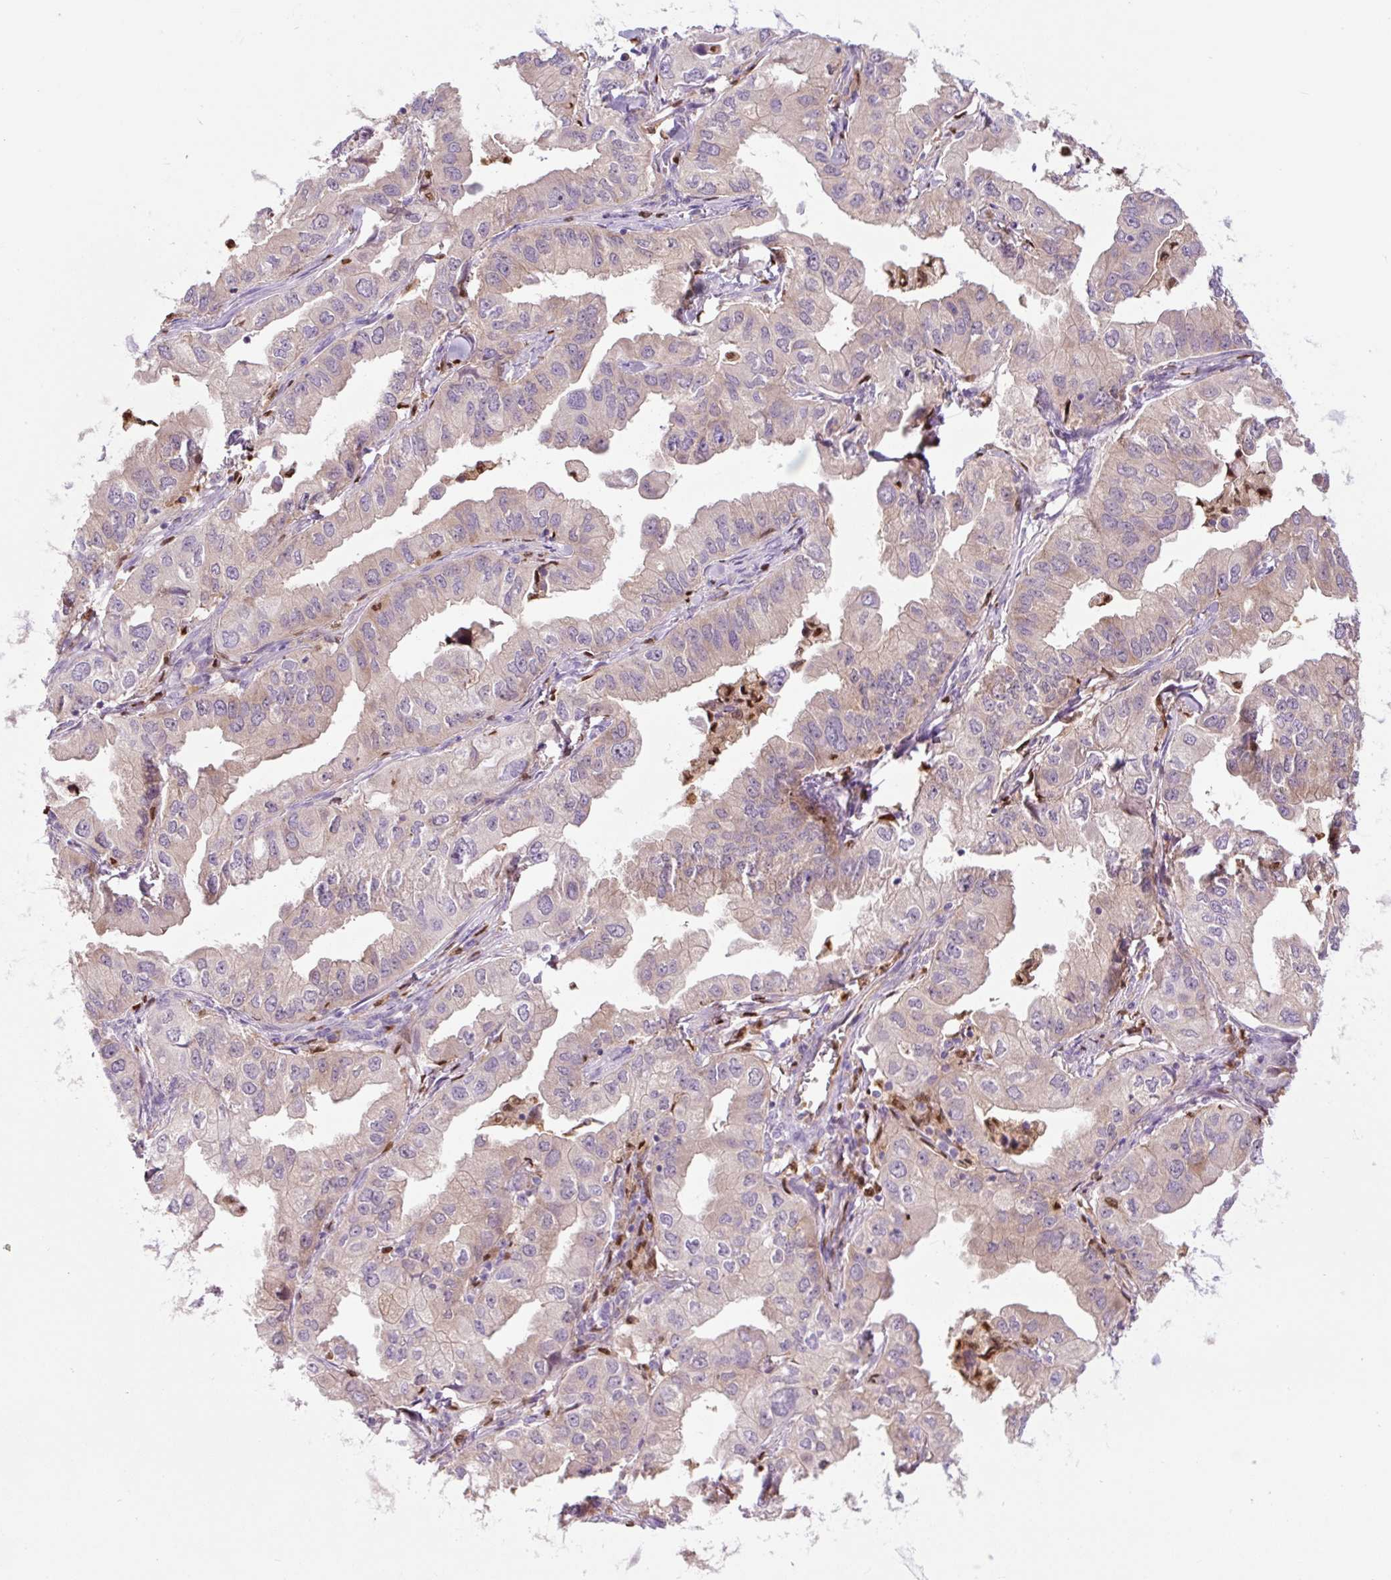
{"staining": {"intensity": "weak", "quantity": "25%-75%", "location": "cytoplasmic/membranous"}, "tissue": "lung cancer", "cell_type": "Tumor cells", "image_type": "cancer", "snomed": [{"axis": "morphology", "description": "Adenocarcinoma, NOS"}, {"axis": "topography", "description": "Lung"}], "caption": "Lung cancer stained with immunohistochemistry (IHC) exhibits weak cytoplasmic/membranous staining in approximately 25%-75% of tumor cells.", "gene": "SPI1", "patient": {"sex": "male", "age": 48}}